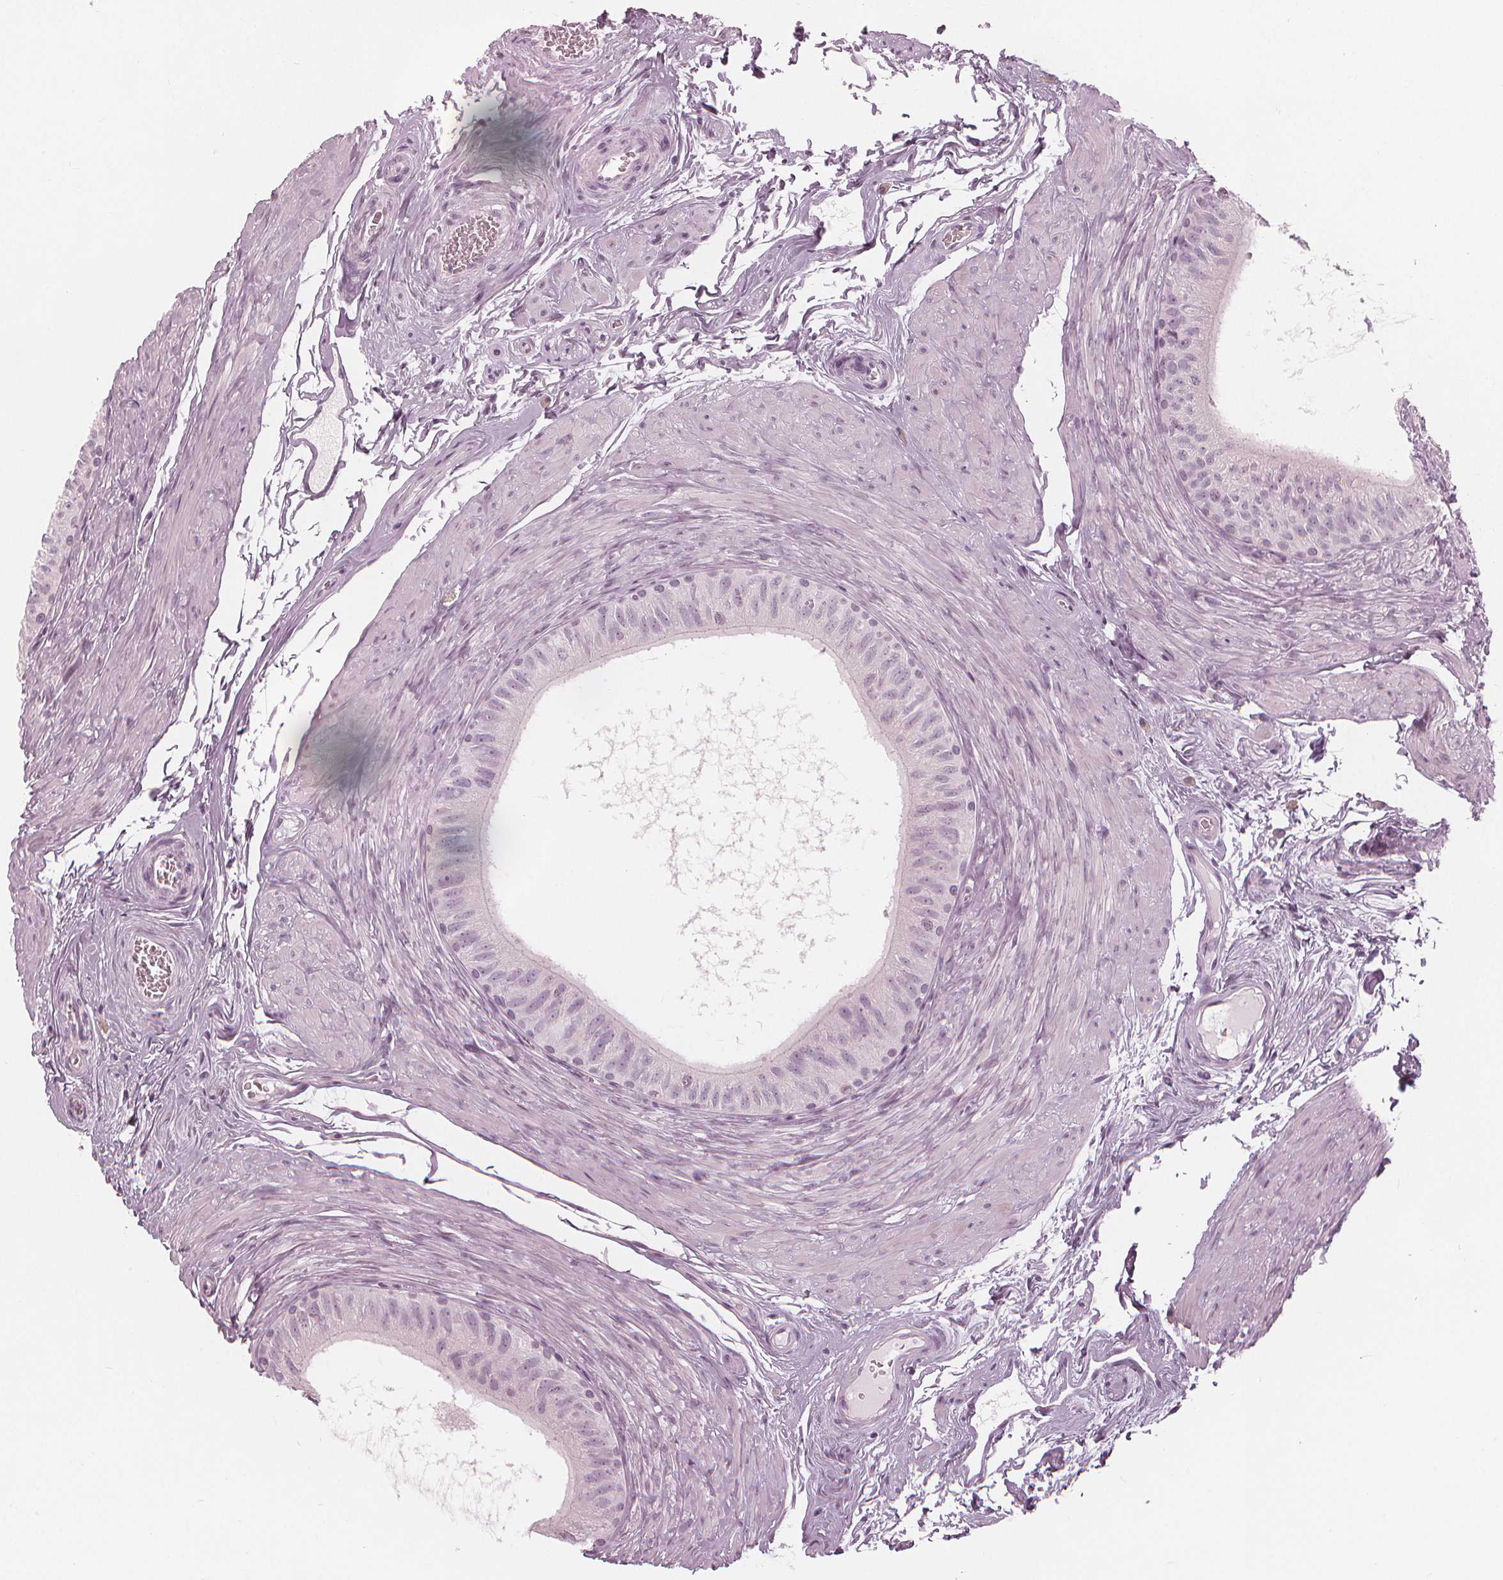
{"staining": {"intensity": "negative", "quantity": "none", "location": "none"}, "tissue": "epididymis", "cell_type": "Glandular cells", "image_type": "normal", "snomed": [{"axis": "morphology", "description": "Normal tissue, NOS"}, {"axis": "topography", "description": "Epididymis"}], "caption": "This image is of benign epididymis stained with immunohistochemistry (IHC) to label a protein in brown with the nuclei are counter-stained blue. There is no positivity in glandular cells.", "gene": "PAEP", "patient": {"sex": "male", "age": 36}}